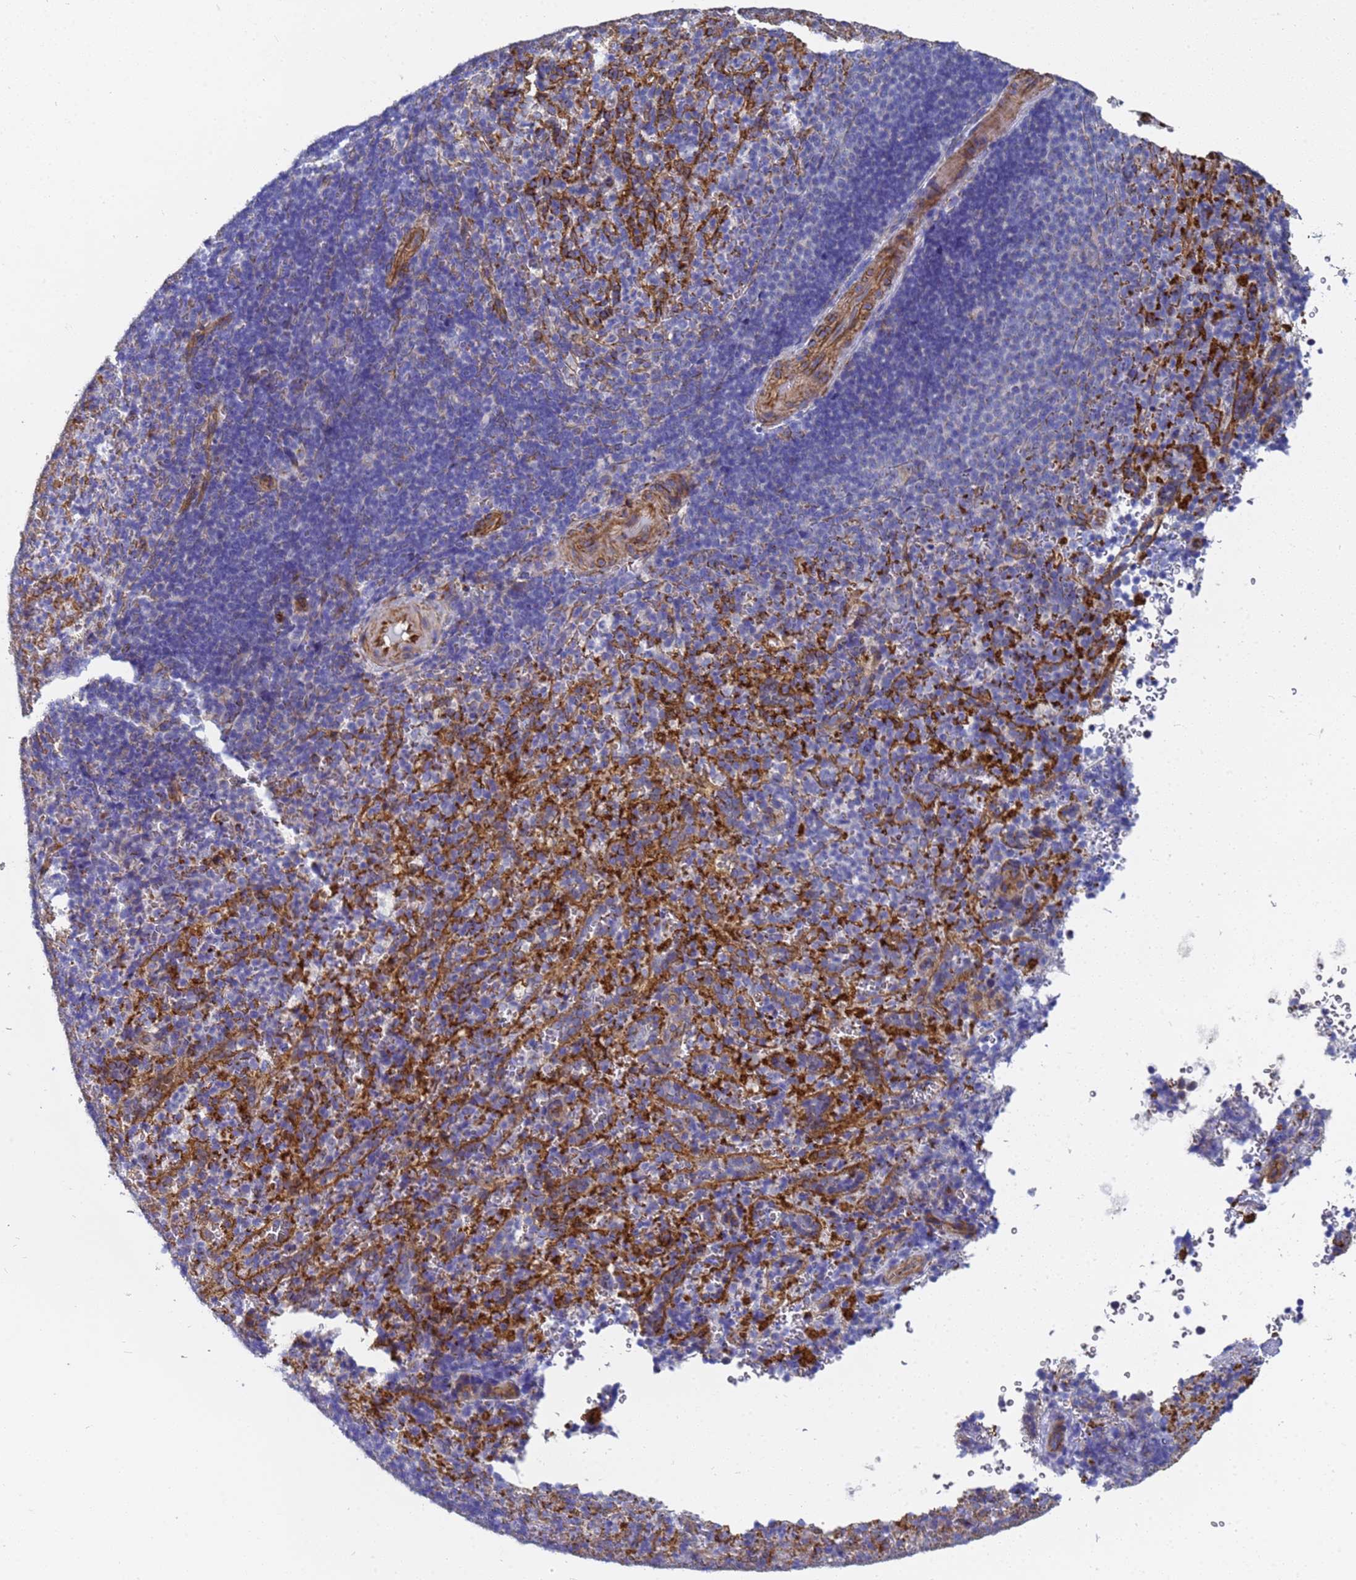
{"staining": {"intensity": "negative", "quantity": "none", "location": "none"}, "tissue": "spleen", "cell_type": "Cells in red pulp", "image_type": "normal", "snomed": [{"axis": "morphology", "description": "Normal tissue, NOS"}, {"axis": "topography", "description": "Spleen"}], "caption": "Human spleen stained for a protein using immunohistochemistry (IHC) demonstrates no positivity in cells in red pulp.", "gene": "ENSG00000198211", "patient": {"sex": "female", "age": 21}}